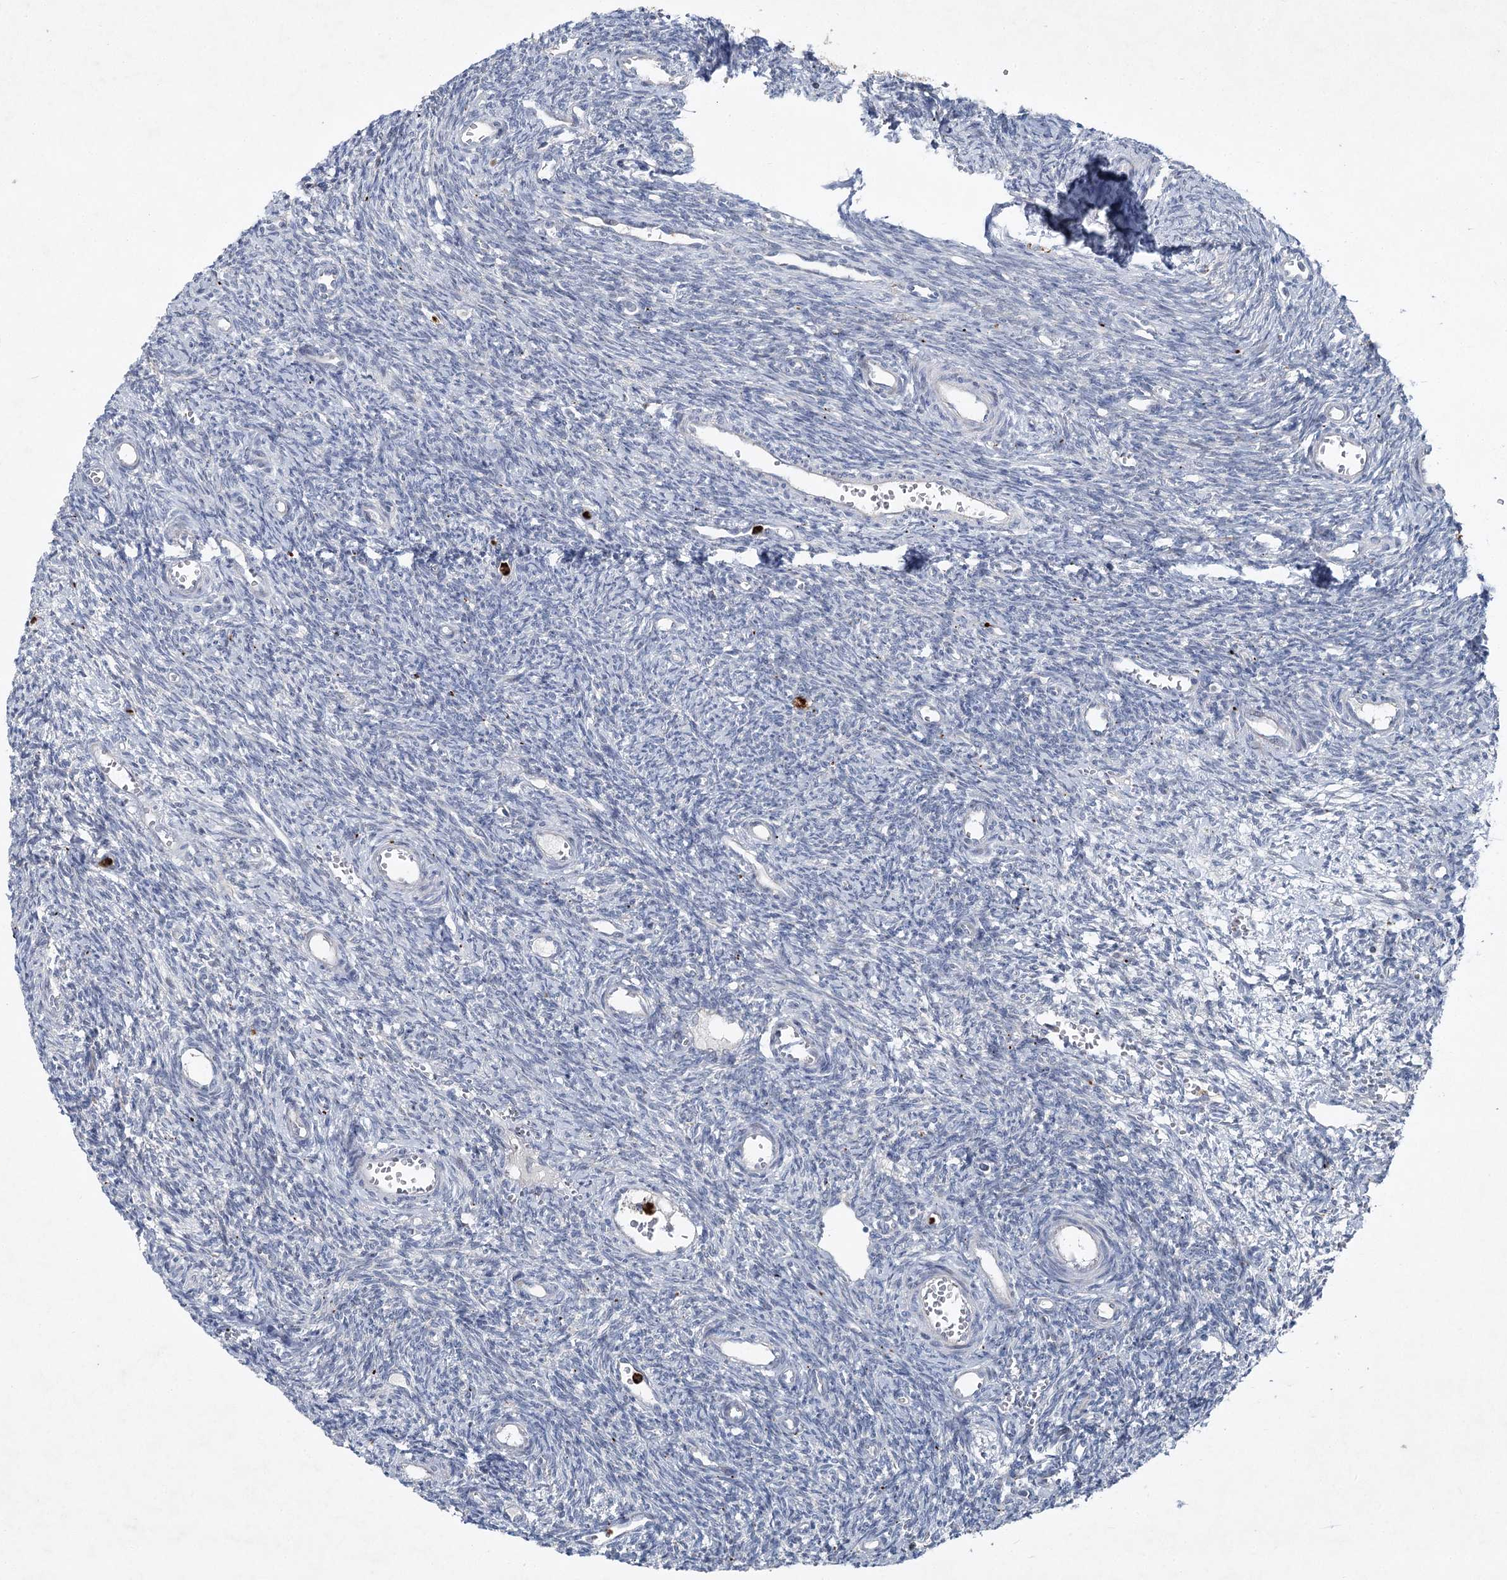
{"staining": {"intensity": "negative", "quantity": "none", "location": "none"}, "tissue": "ovary", "cell_type": "Ovarian stroma cells", "image_type": "normal", "snomed": [{"axis": "morphology", "description": "Normal tissue, NOS"}, {"axis": "topography", "description": "Ovary"}], "caption": "High power microscopy micrograph of an immunohistochemistry (IHC) photomicrograph of unremarkable ovary, revealing no significant expression in ovarian stroma cells.", "gene": "ENSG00000285330", "patient": {"sex": "female", "age": 39}}